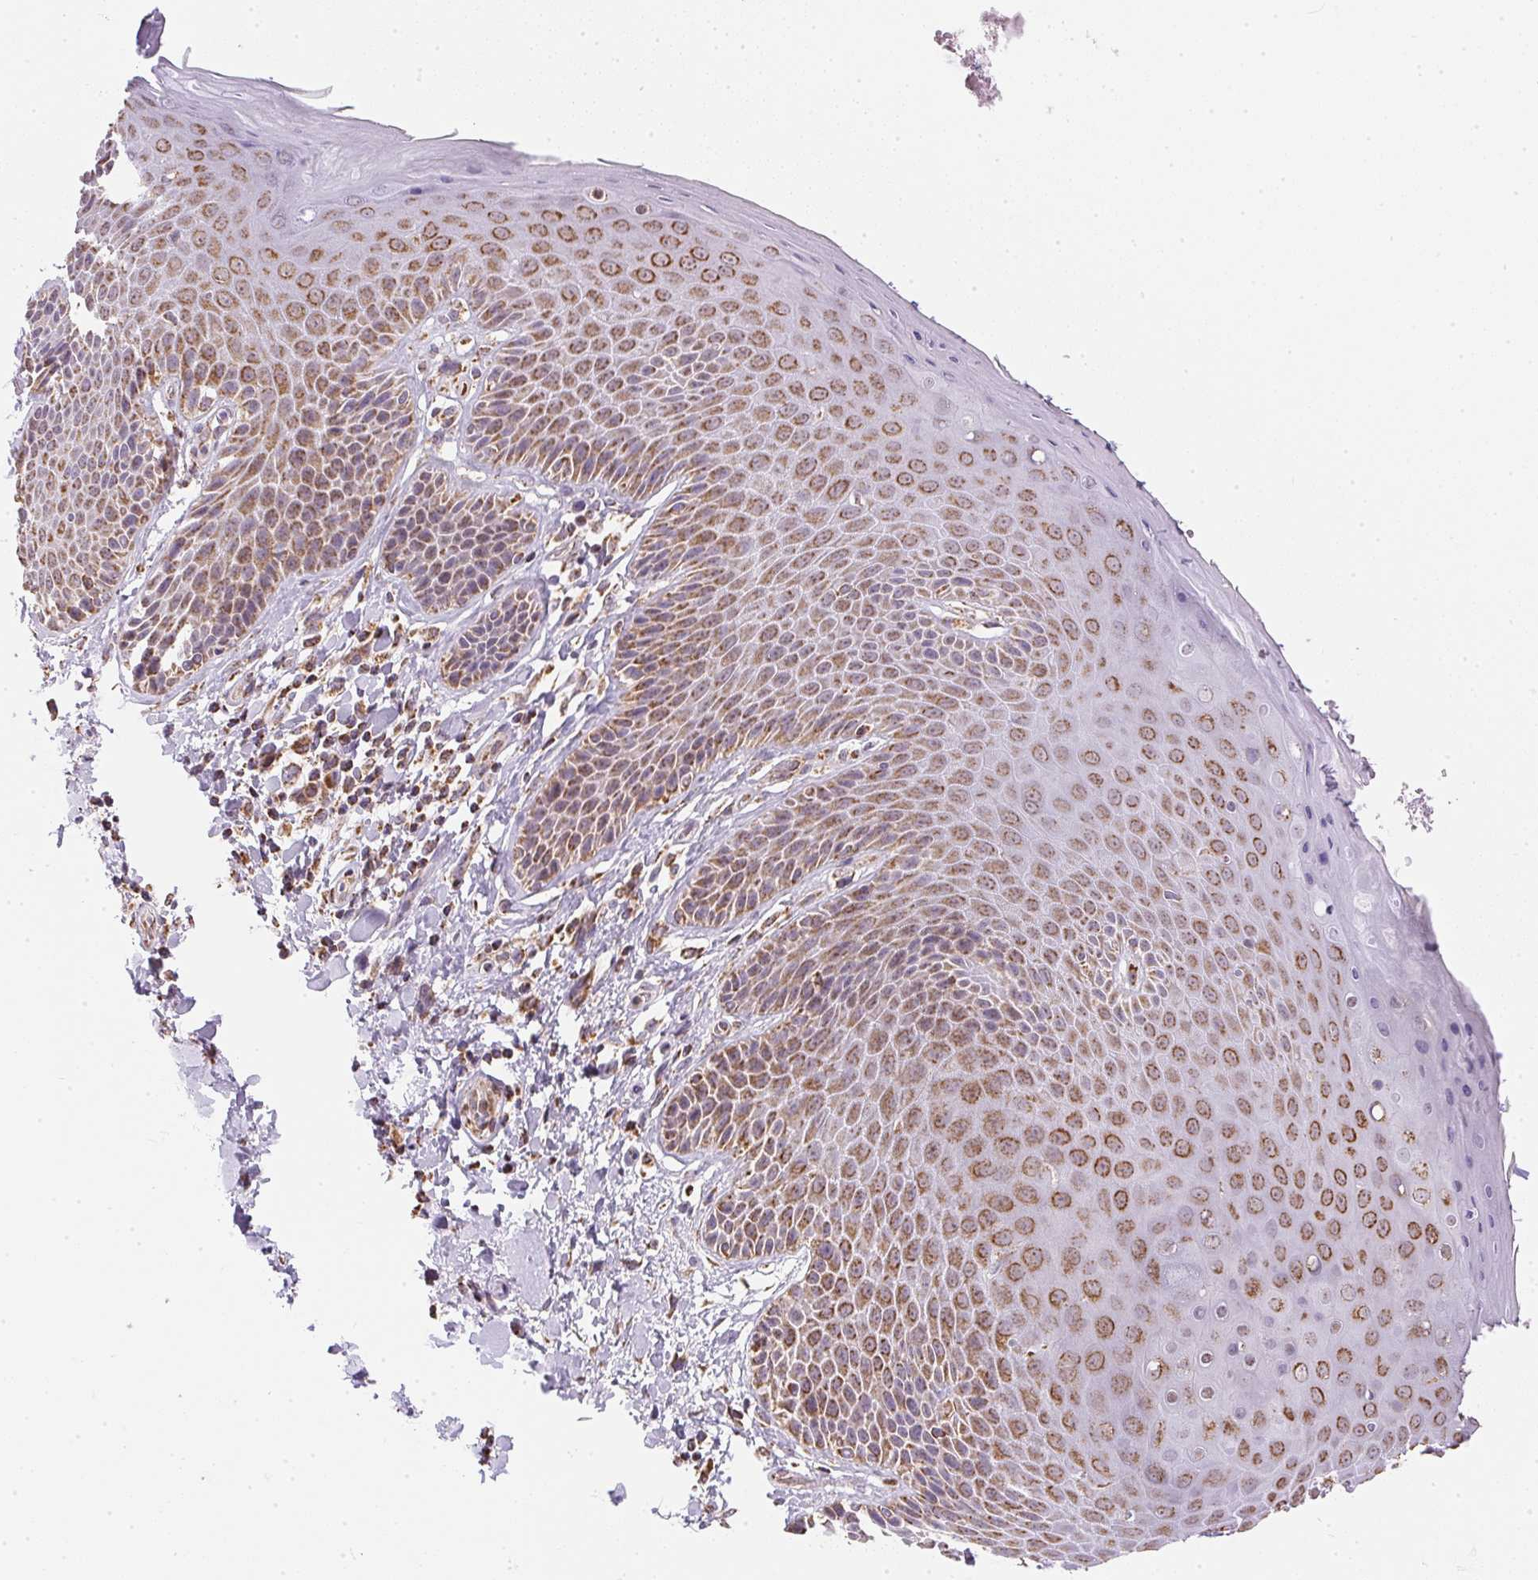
{"staining": {"intensity": "moderate", "quantity": ">75%", "location": "cytoplasmic/membranous"}, "tissue": "skin", "cell_type": "Epidermal cells", "image_type": "normal", "snomed": [{"axis": "morphology", "description": "Normal tissue, NOS"}, {"axis": "topography", "description": "Anal"}, {"axis": "topography", "description": "Peripheral nerve tissue"}], "caption": "A medium amount of moderate cytoplasmic/membranous staining is identified in about >75% of epidermal cells in unremarkable skin. (Brightfield microscopy of DAB IHC at high magnification).", "gene": "MAPK11", "patient": {"sex": "male", "age": 51}}